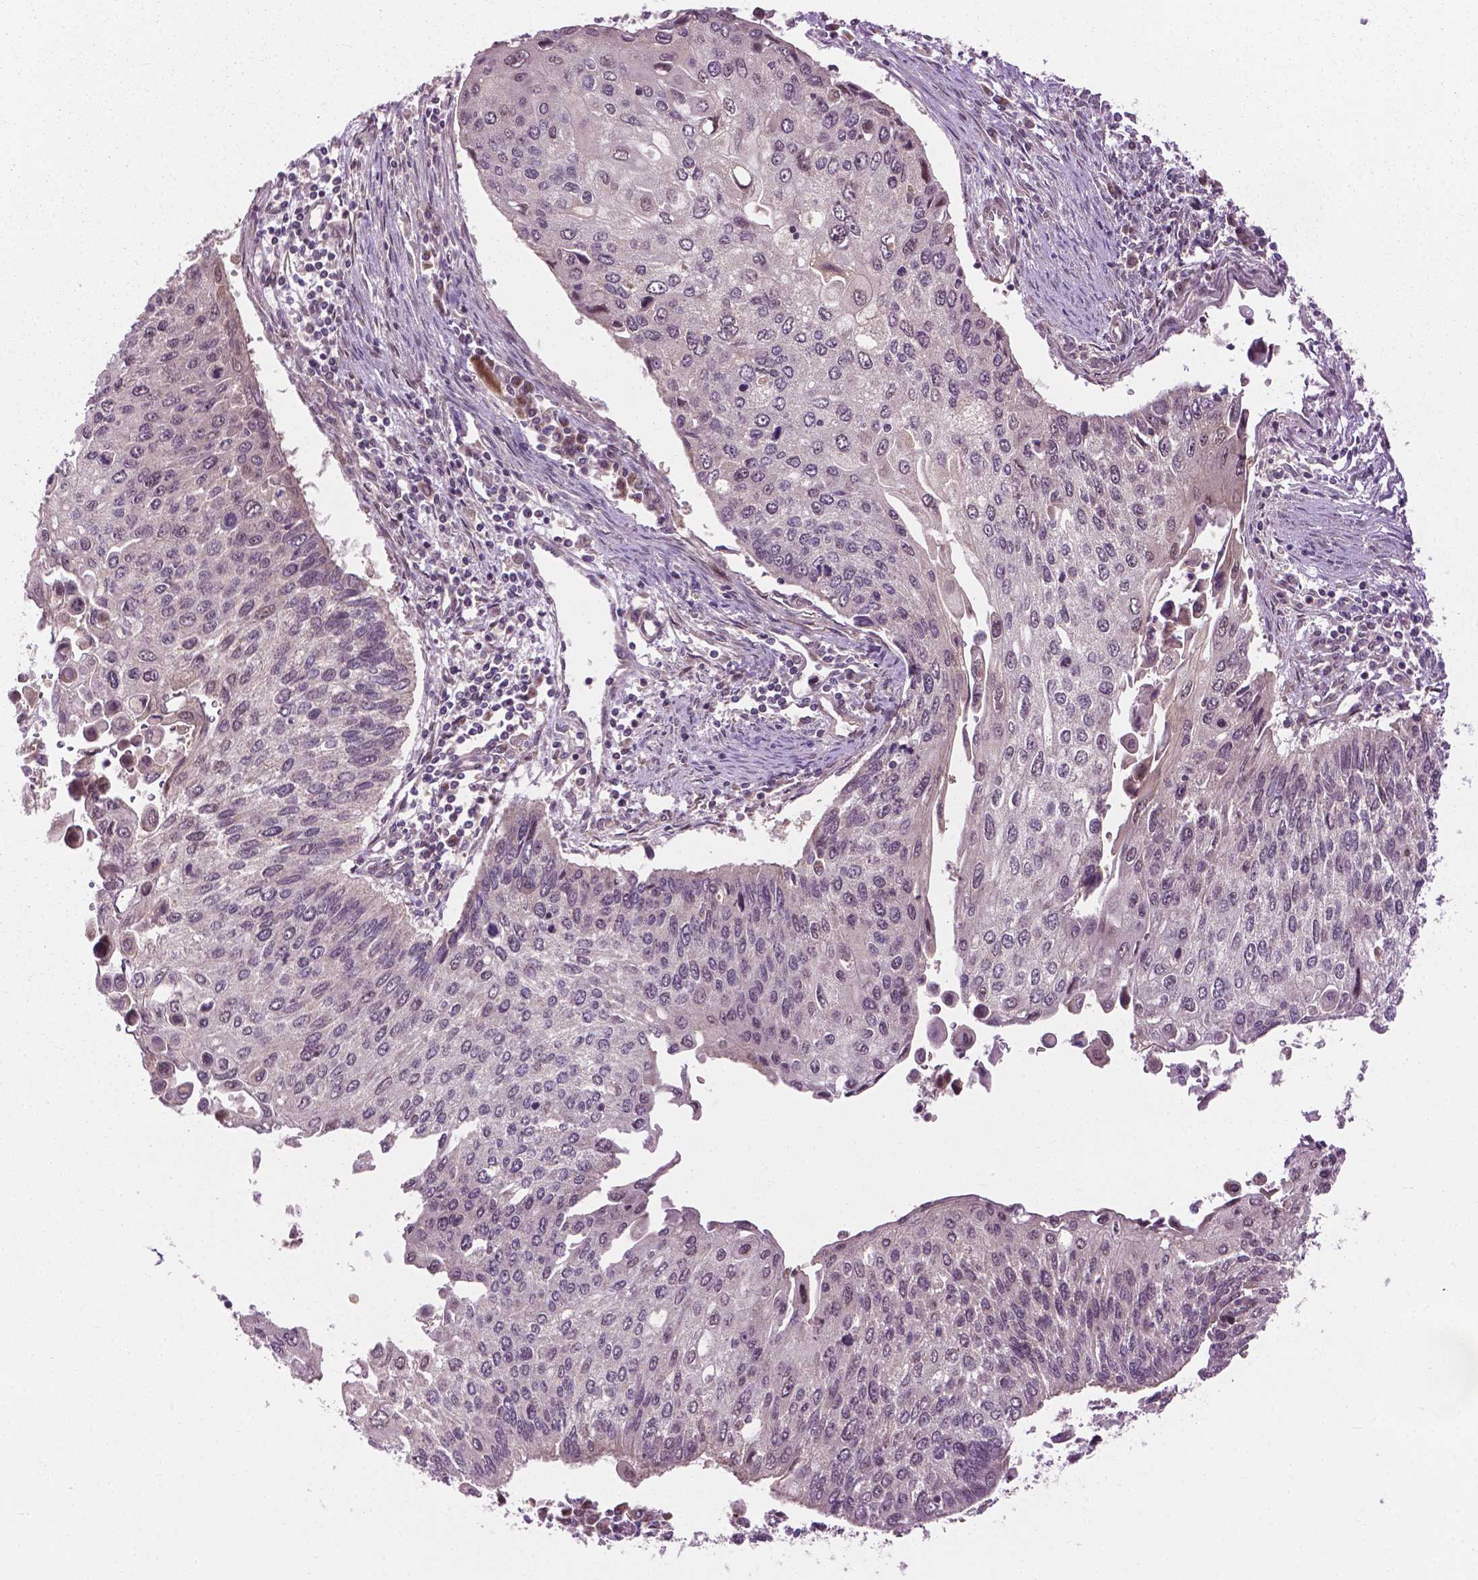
{"staining": {"intensity": "negative", "quantity": "none", "location": "none"}, "tissue": "lung cancer", "cell_type": "Tumor cells", "image_type": "cancer", "snomed": [{"axis": "morphology", "description": "Squamous cell carcinoma, NOS"}, {"axis": "morphology", "description": "Squamous cell carcinoma, metastatic, NOS"}, {"axis": "topography", "description": "Lung"}], "caption": "Lung squamous cell carcinoma was stained to show a protein in brown. There is no significant staining in tumor cells.", "gene": "PPP1CB", "patient": {"sex": "male", "age": 63}}